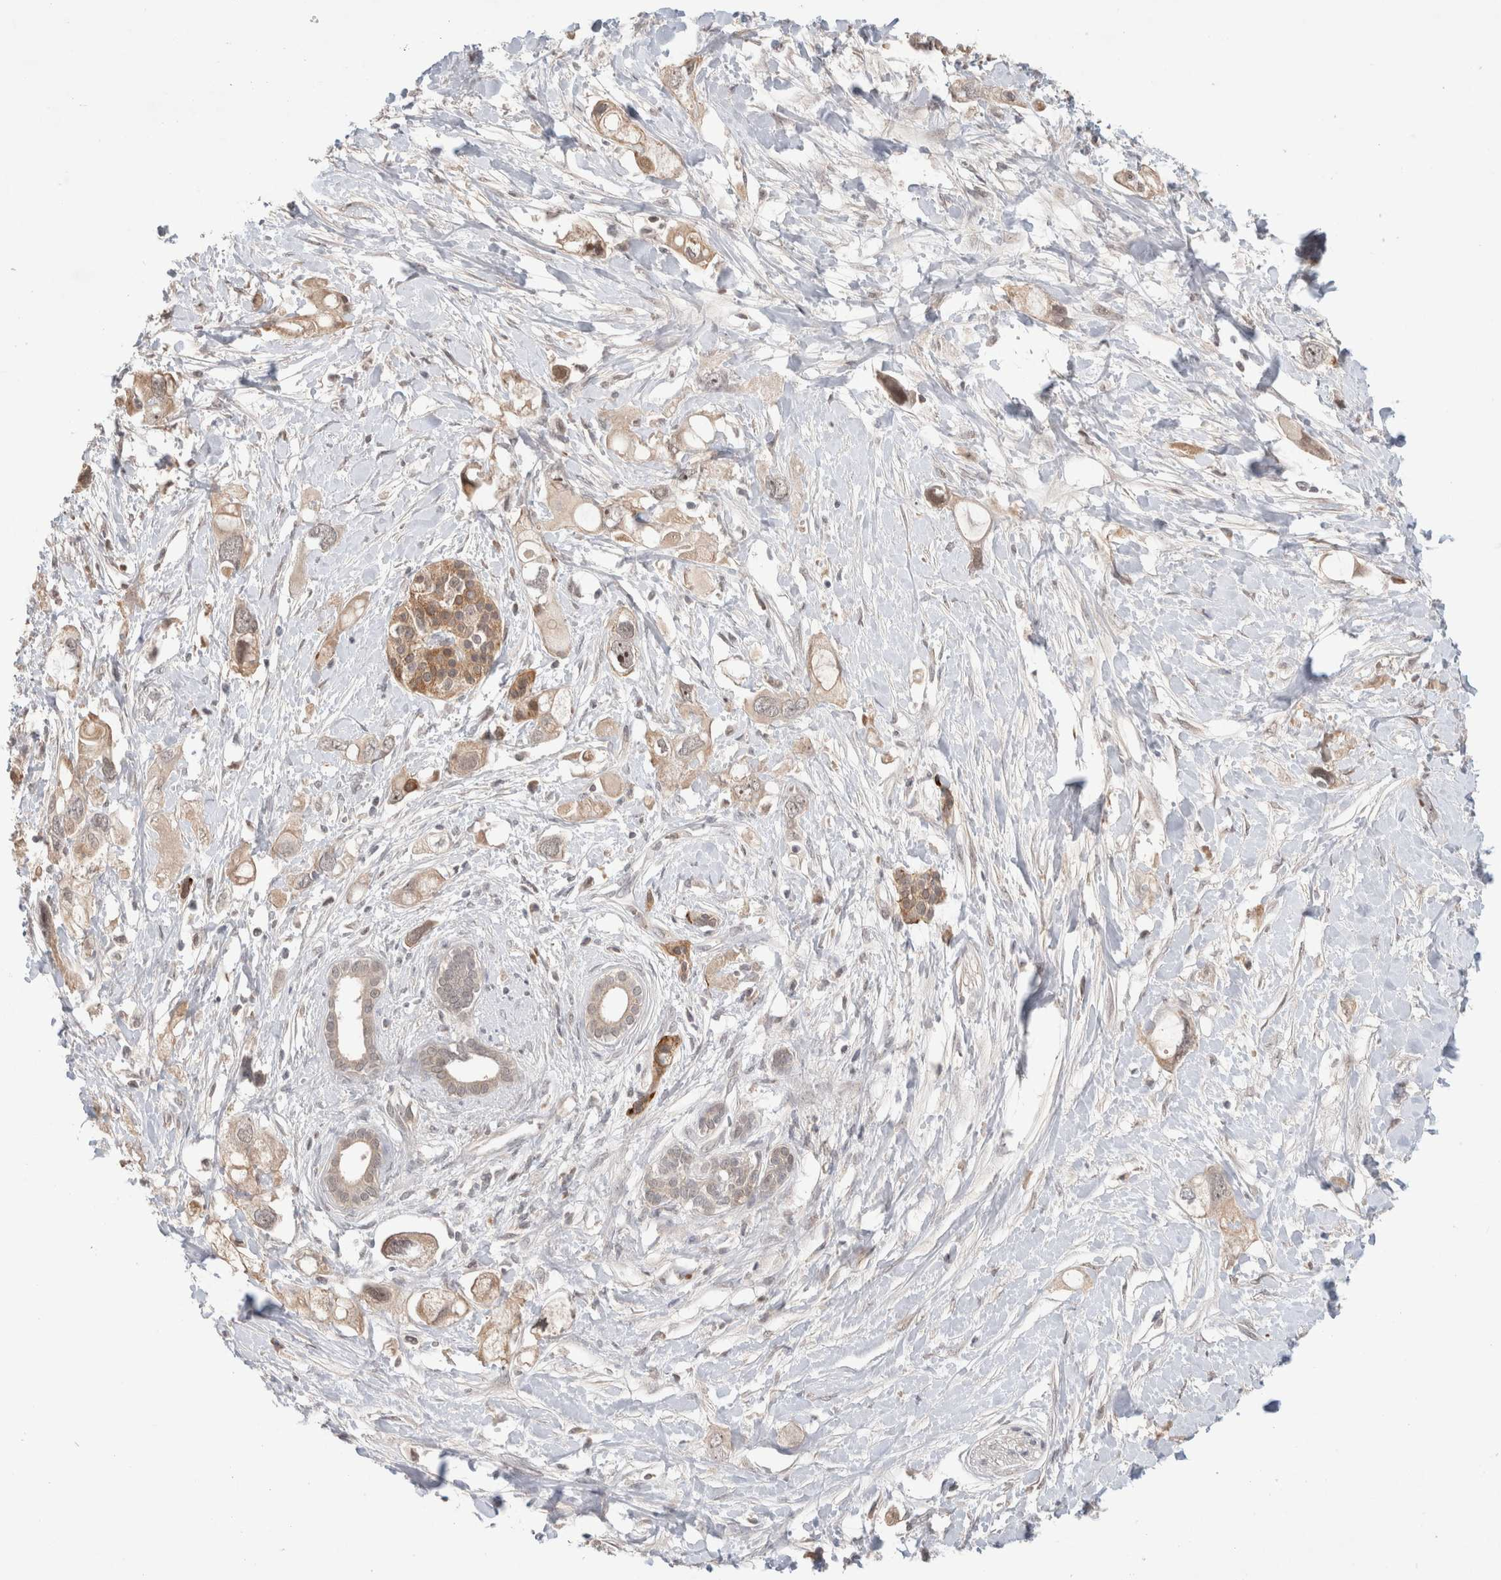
{"staining": {"intensity": "weak", "quantity": ">75%", "location": "cytoplasmic/membranous"}, "tissue": "pancreatic cancer", "cell_type": "Tumor cells", "image_type": "cancer", "snomed": [{"axis": "morphology", "description": "Adenocarcinoma, NOS"}, {"axis": "topography", "description": "Pancreas"}], "caption": "High-magnification brightfield microscopy of pancreatic adenocarcinoma stained with DAB (3,3'-diaminobenzidine) (brown) and counterstained with hematoxylin (blue). tumor cells exhibit weak cytoplasmic/membranous positivity is identified in approximately>75% of cells. (brown staining indicates protein expression, while blue staining denotes nuclei).", "gene": "SYDE2", "patient": {"sex": "female", "age": 56}}